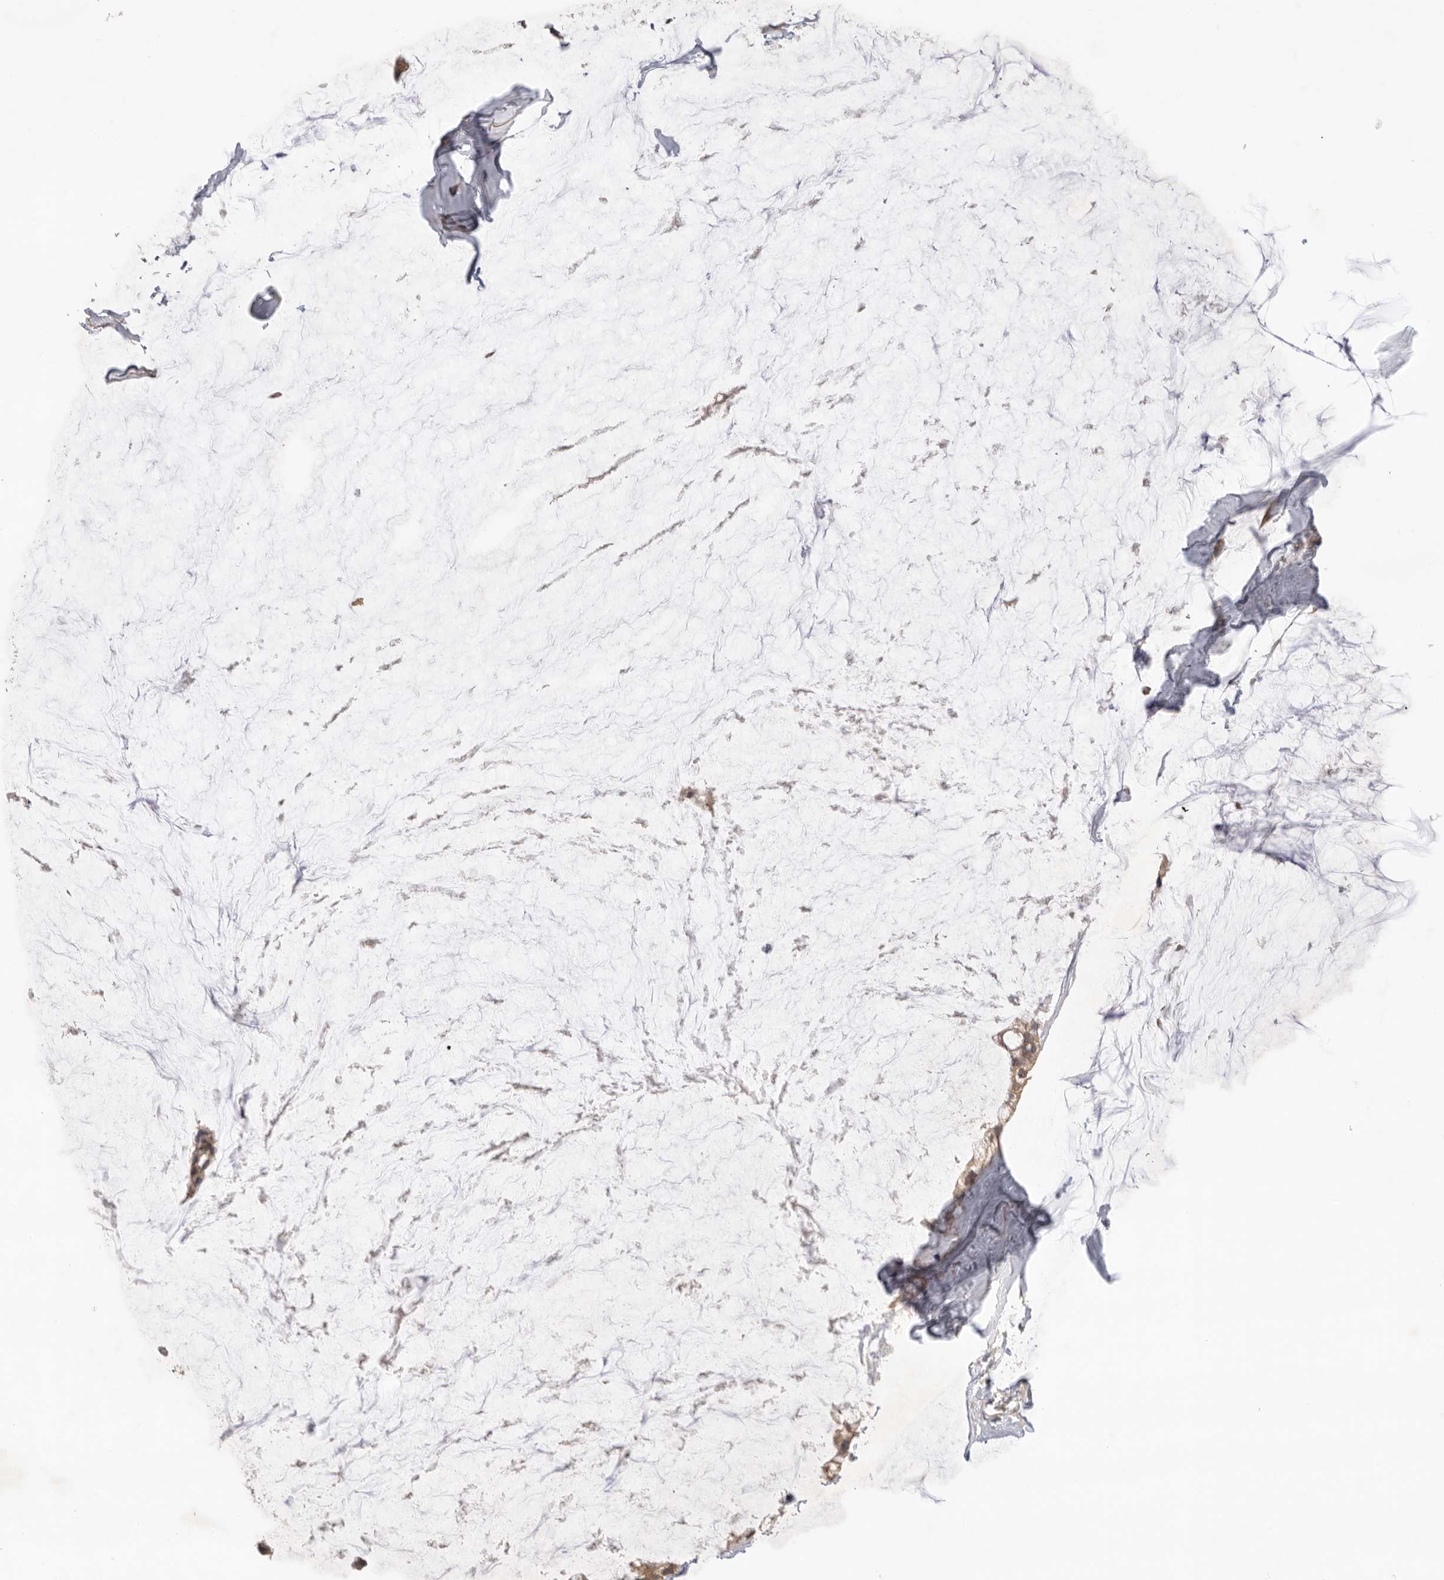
{"staining": {"intensity": "weak", "quantity": "<25%", "location": "cytoplasmic/membranous"}, "tissue": "ovarian cancer", "cell_type": "Tumor cells", "image_type": "cancer", "snomed": [{"axis": "morphology", "description": "Cystadenocarcinoma, mucinous, NOS"}, {"axis": "topography", "description": "Ovary"}], "caption": "Human ovarian cancer (mucinous cystadenocarcinoma) stained for a protein using IHC shows no staining in tumor cells.", "gene": "DCAF8", "patient": {"sex": "female", "age": 39}}